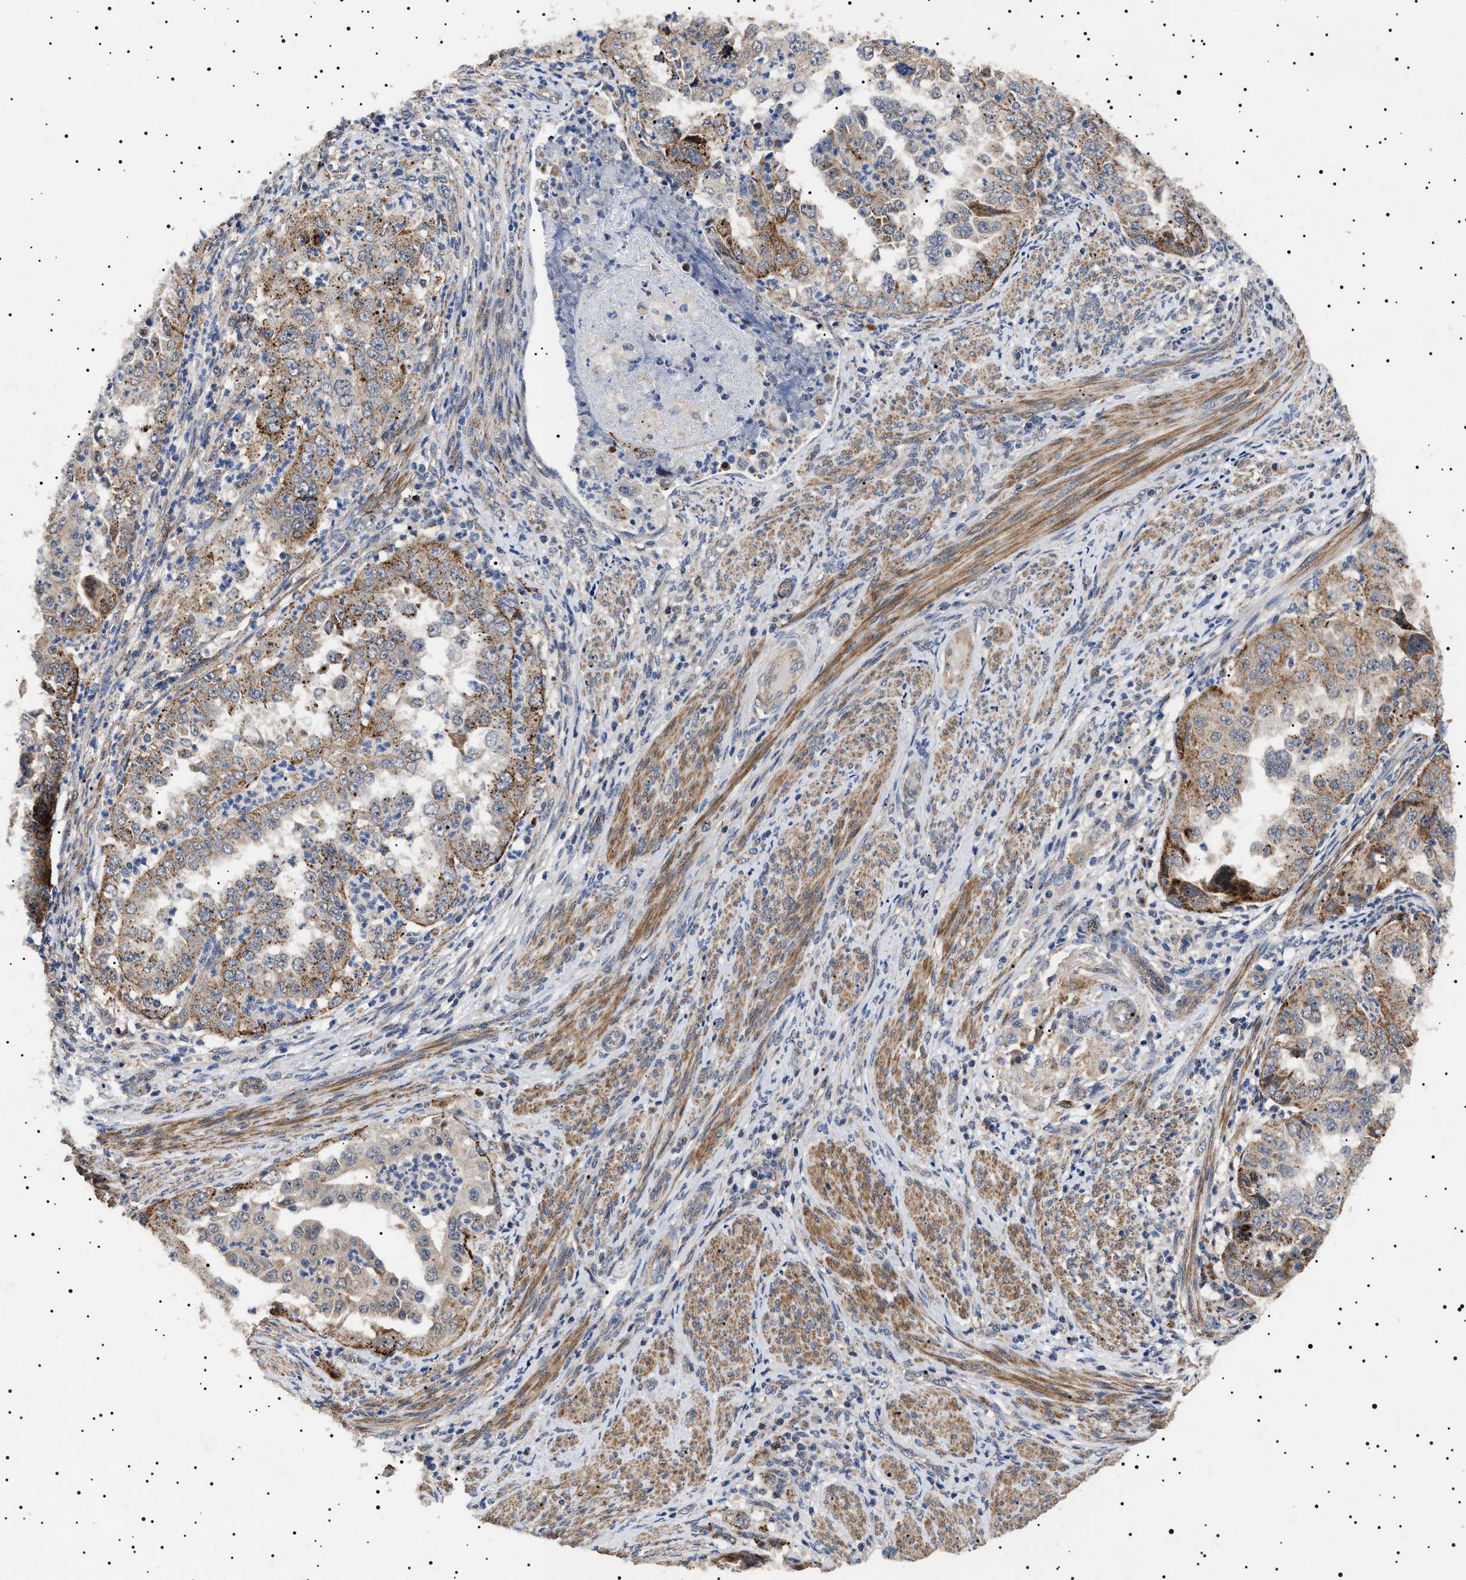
{"staining": {"intensity": "weak", "quantity": "<25%", "location": "cytoplasmic/membranous"}, "tissue": "endometrial cancer", "cell_type": "Tumor cells", "image_type": "cancer", "snomed": [{"axis": "morphology", "description": "Adenocarcinoma, NOS"}, {"axis": "topography", "description": "Endometrium"}], "caption": "Immunohistochemistry (IHC) of human adenocarcinoma (endometrial) exhibits no staining in tumor cells. (DAB immunohistochemistry (IHC) with hematoxylin counter stain).", "gene": "RAB34", "patient": {"sex": "female", "age": 85}}